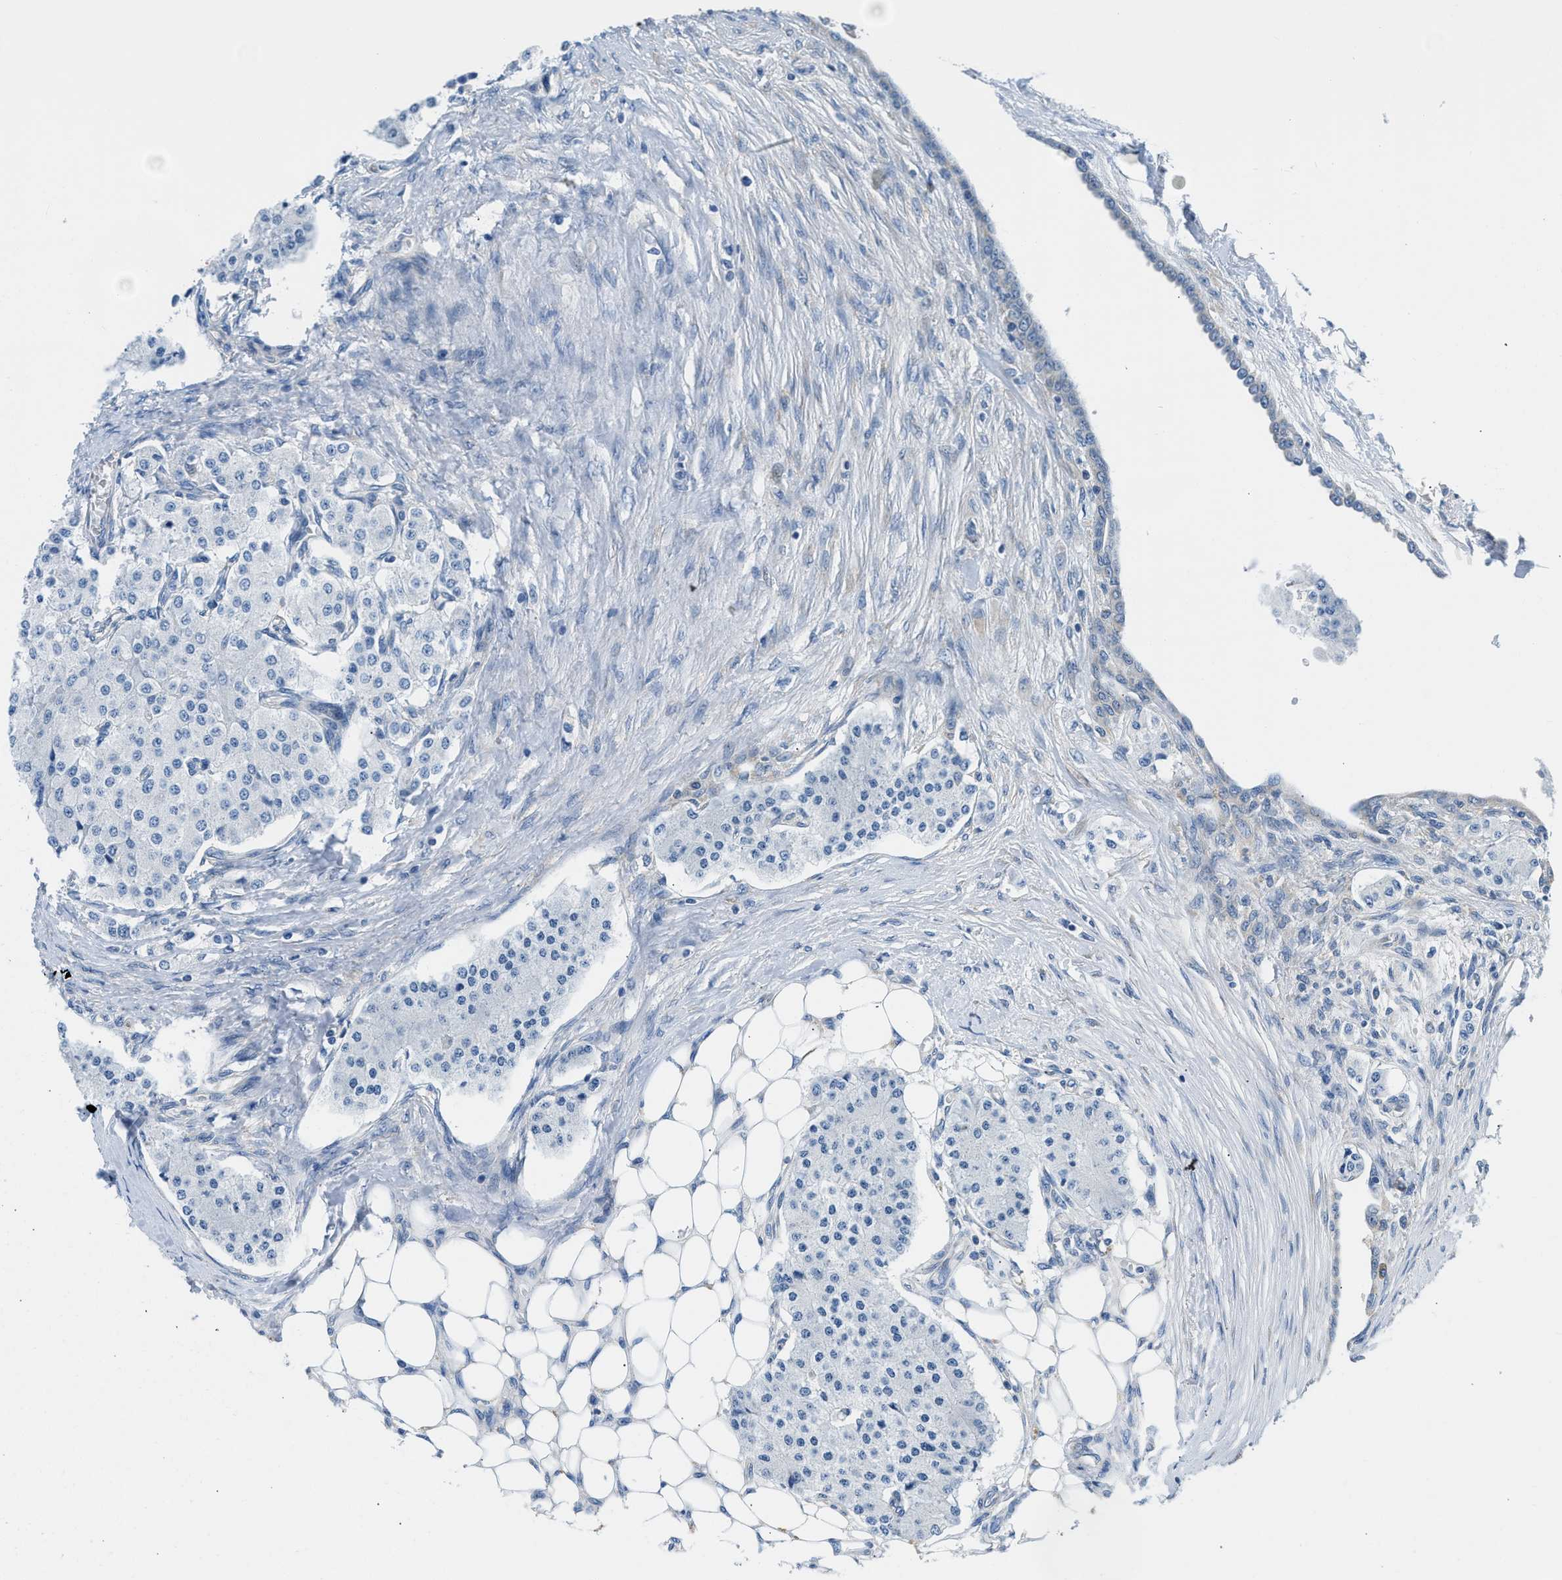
{"staining": {"intensity": "negative", "quantity": "none", "location": "none"}, "tissue": "carcinoid", "cell_type": "Tumor cells", "image_type": "cancer", "snomed": [{"axis": "morphology", "description": "Carcinoid, malignant, NOS"}, {"axis": "topography", "description": "Colon"}], "caption": "Immunohistochemistry (IHC) of malignant carcinoid exhibits no staining in tumor cells.", "gene": "BNC2", "patient": {"sex": "female", "age": 52}}